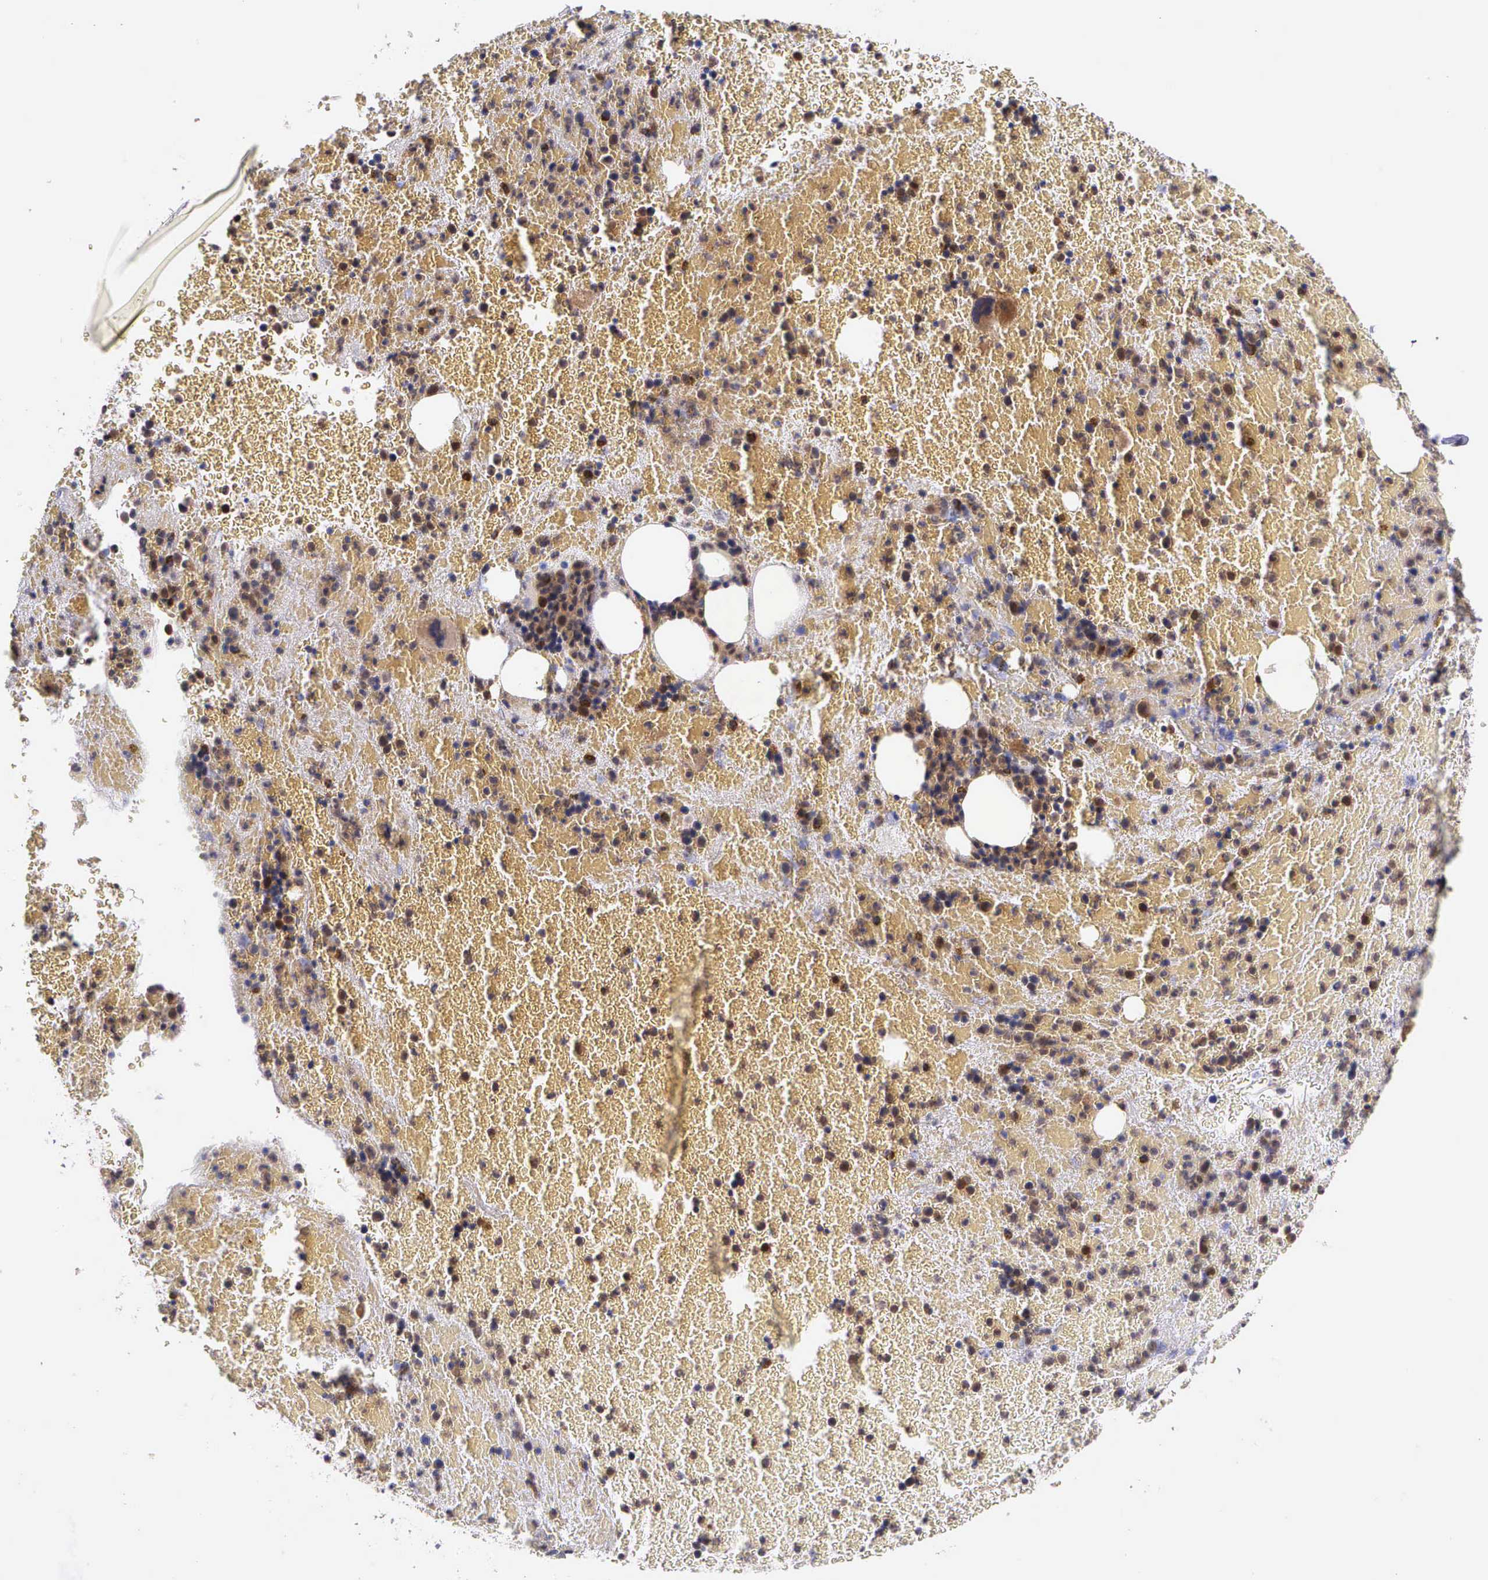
{"staining": {"intensity": "moderate", "quantity": ">75%", "location": "cytoplasmic/membranous"}, "tissue": "bone marrow", "cell_type": "Hematopoietic cells", "image_type": "normal", "snomed": [{"axis": "morphology", "description": "Normal tissue, NOS"}, {"axis": "topography", "description": "Bone marrow"}], "caption": "Immunohistochemical staining of unremarkable human bone marrow demonstrates medium levels of moderate cytoplasmic/membranous staining in approximately >75% of hematopoietic cells. (Stains: DAB (3,3'-diaminobenzidine) in brown, nuclei in blue, Microscopy: brightfield microscopy at high magnification).", "gene": "IGBP1P2", "patient": {"sex": "female", "age": 53}}